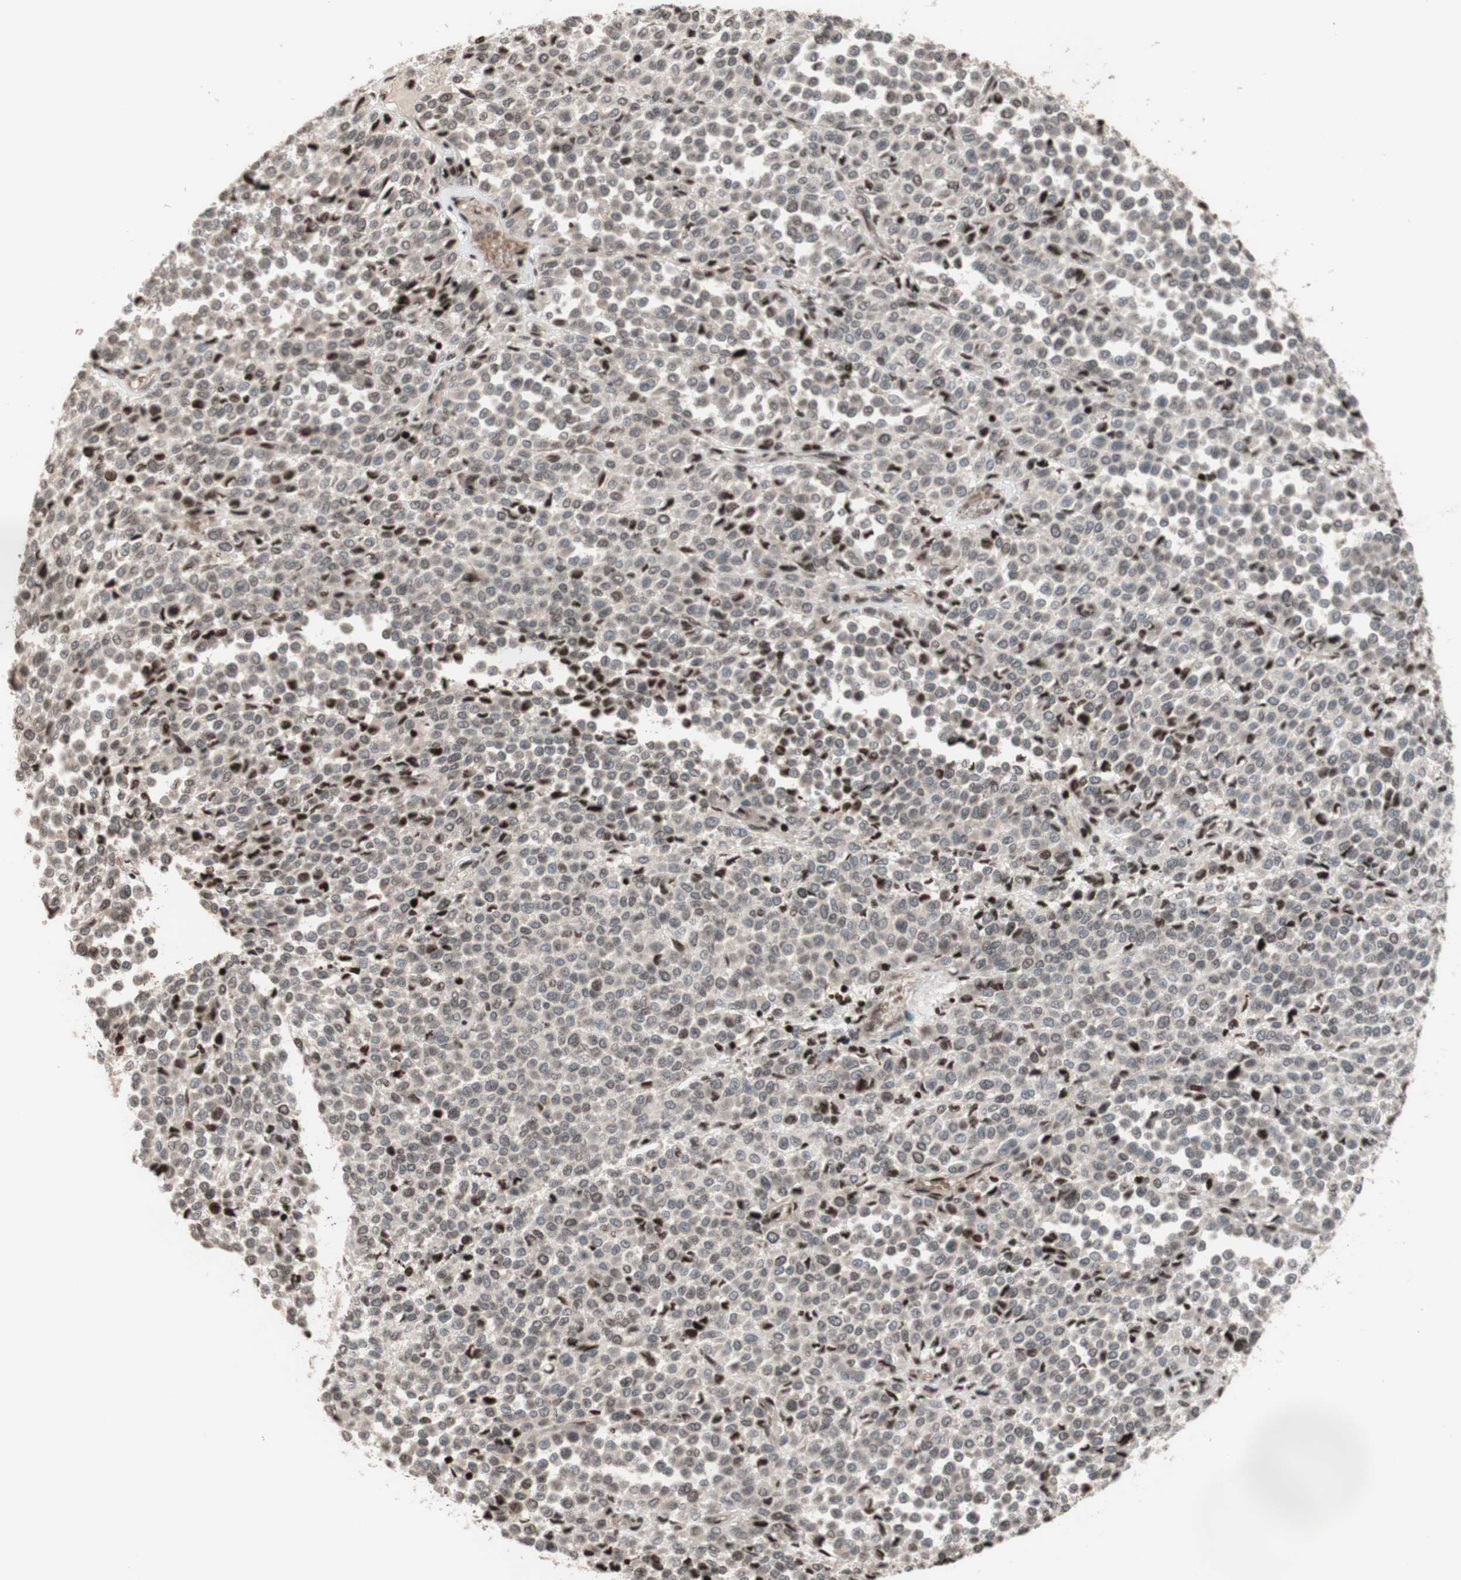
{"staining": {"intensity": "negative", "quantity": "none", "location": "none"}, "tissue": "melanoma", "cell_type": "Tumor cells", "image_type": "cancer", "snomed": [{"axis": "morphology", "description": "Malignant melanoma, Metastatic site"}, {"axis": "topography", "description": "Pancreas"}], "caption": "This photomicrograph is of malignant melanoma (metastatic site) stained with immunohistochemistry (IHC) to label a protein in brown with the nuclei are counter-stained blue. There is no staining in tumor cells.", "gene": "POLA1", "patient": {"sex": "female", "age": 30}}